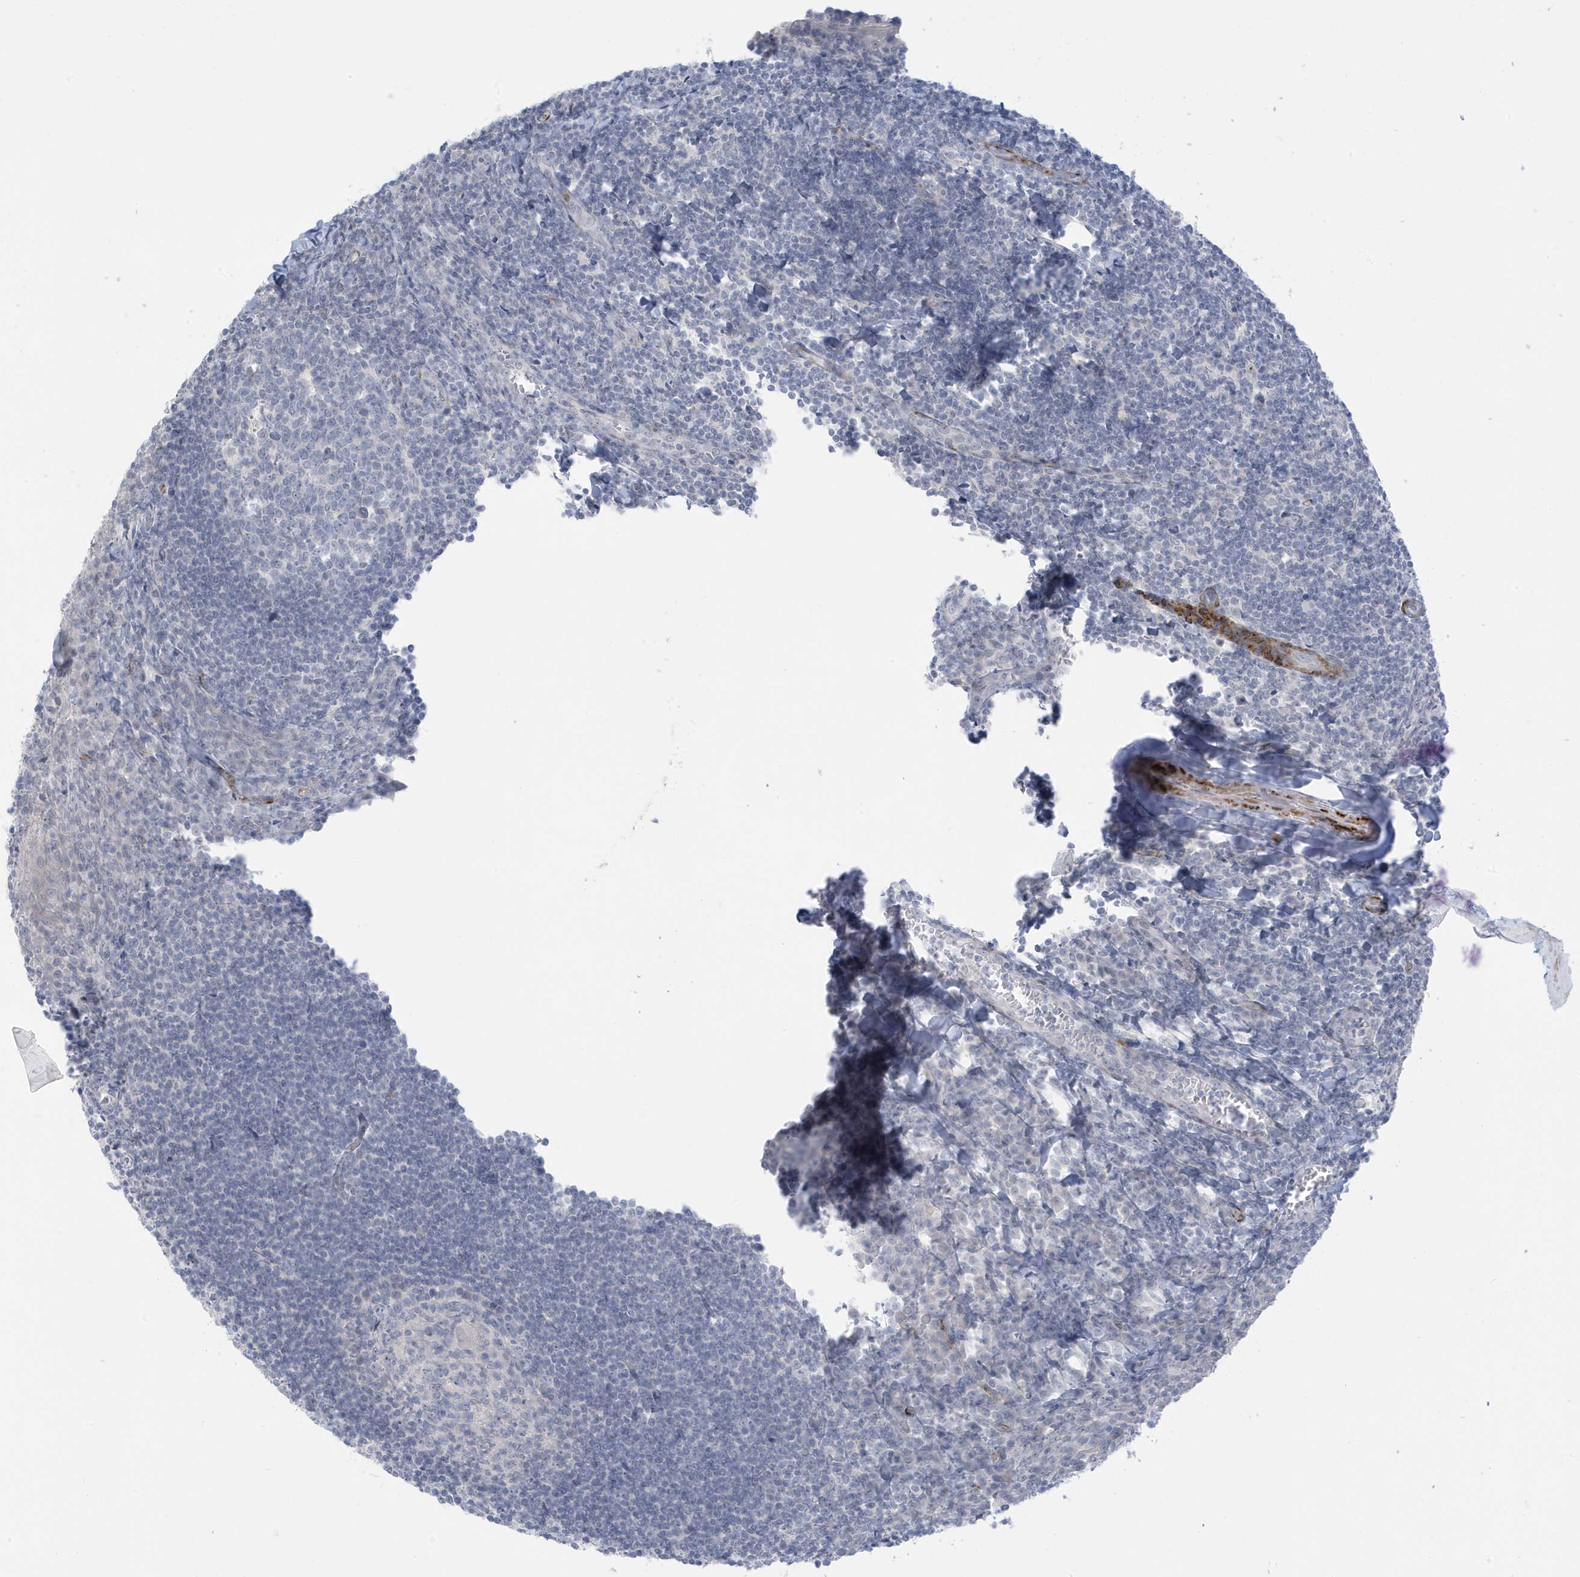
{"staining": {"intensity": "negative", "quantity": "none", "location": "none"}, "tissue": "tonsil", "cell_type": "Germinal center cells", "image_type": "normal", "snomed": [{"axis": "morphology", "description": "Normal tissue, NOS"}, {"axis": "topography", "description": "Tonsil"}], "caption": "DAB immunohistochemical staining of normal tonsil exhibits no significant expression in germinal center cells. (Immunohistochemistry, brightfield microscopy, high magnification).", "gene": "PERM1", "patient": {"sex": "male", "age": 27}}